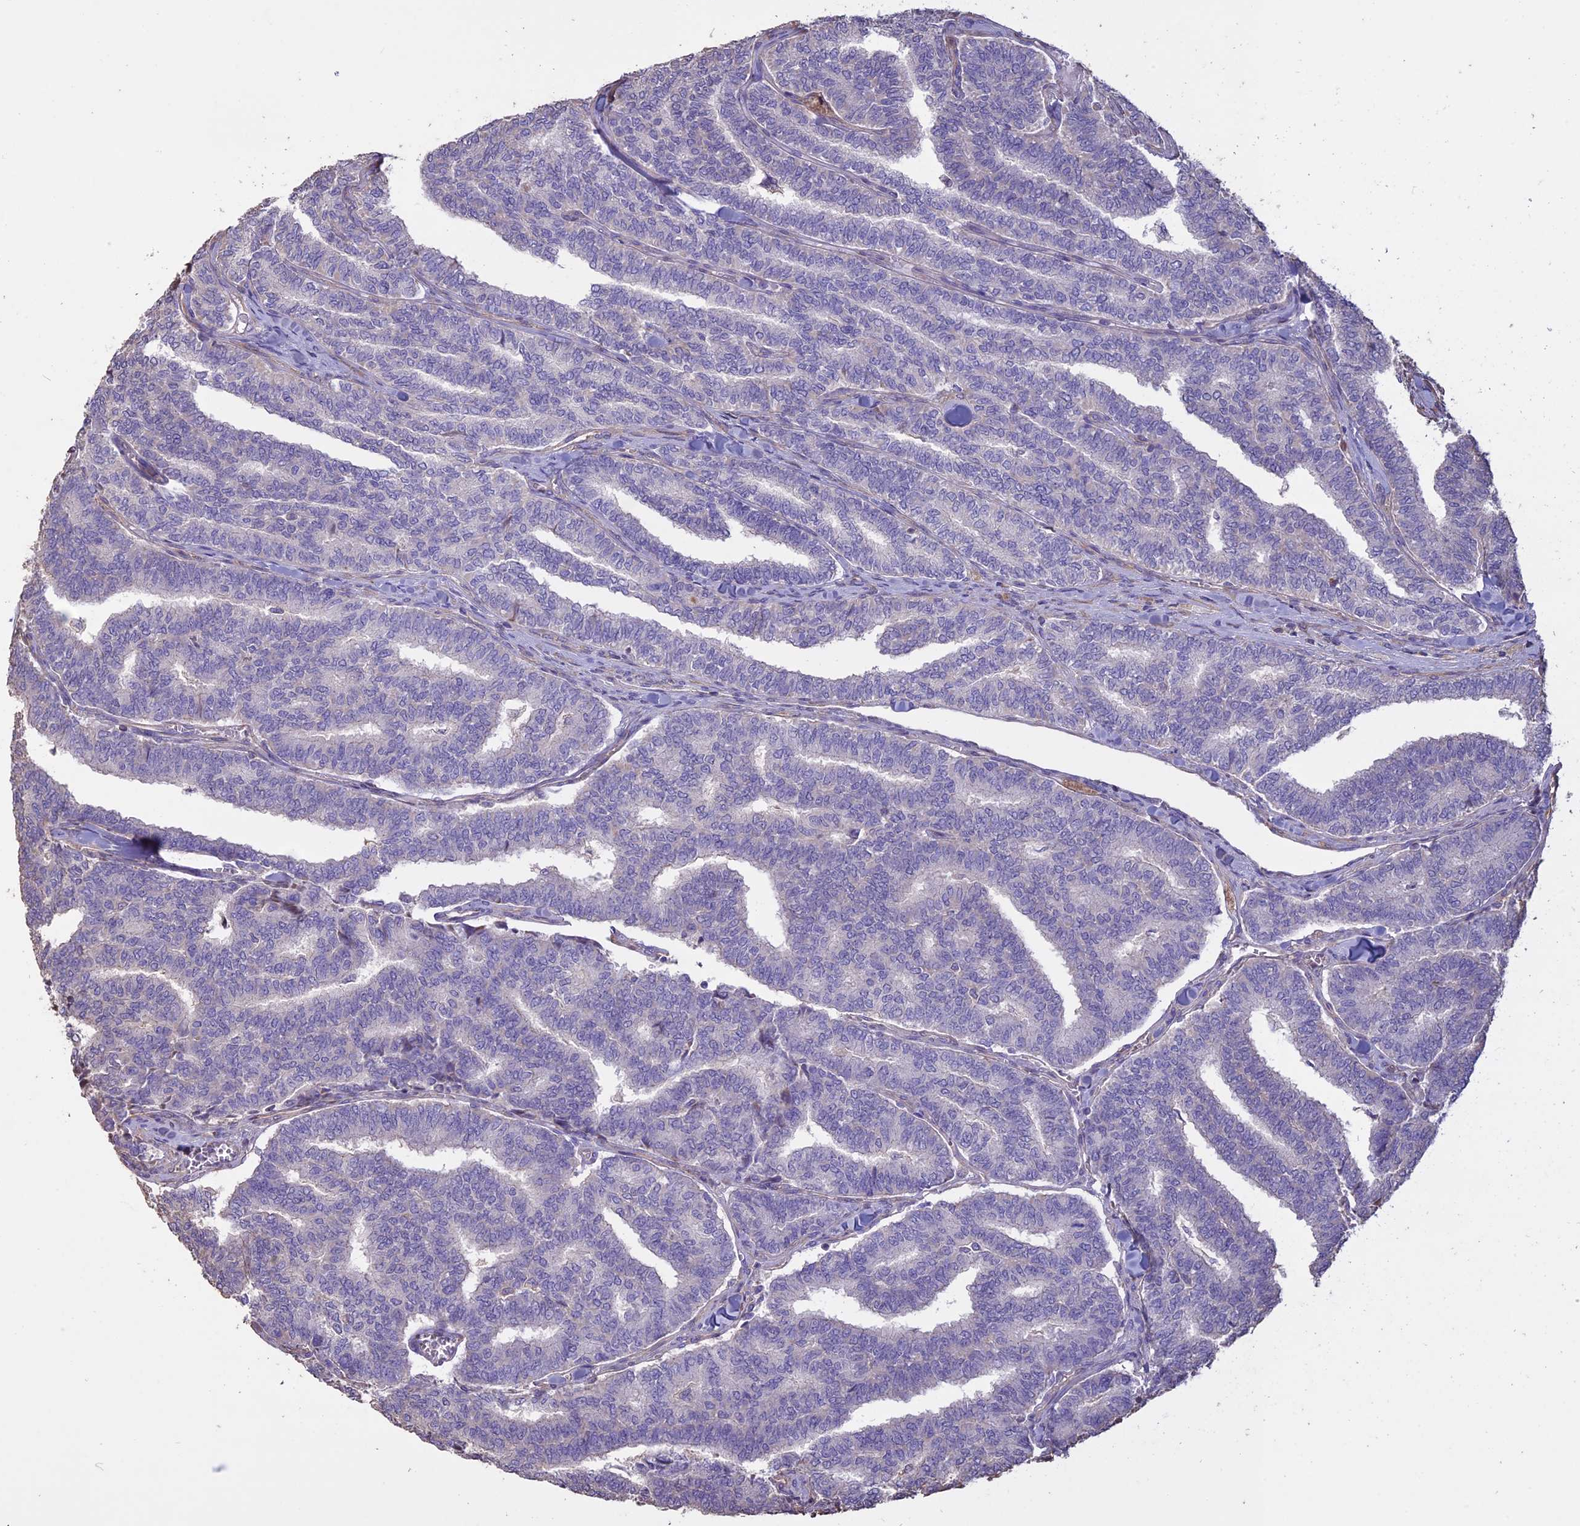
{"staining": {"intensity": "negative", "quantity": "none", "location": "none"}, "tissue": "thyroid cancer", "cell_type": "Tumor cells", "image_type": "cancer", "snomed": [{"axis": "morphology", "description": "Papillary adenocarcinoma, NOS"}, {"axis": "topography", "description": "Thyroid gland"}], "caption": "Thyroid cancer (papillary adenocarcinoma) was stained to show a protein in brown. There is no significant expression in tumor cells.", "gene": "CCDC148", "patient": {"sex": "female", "age": 35}}